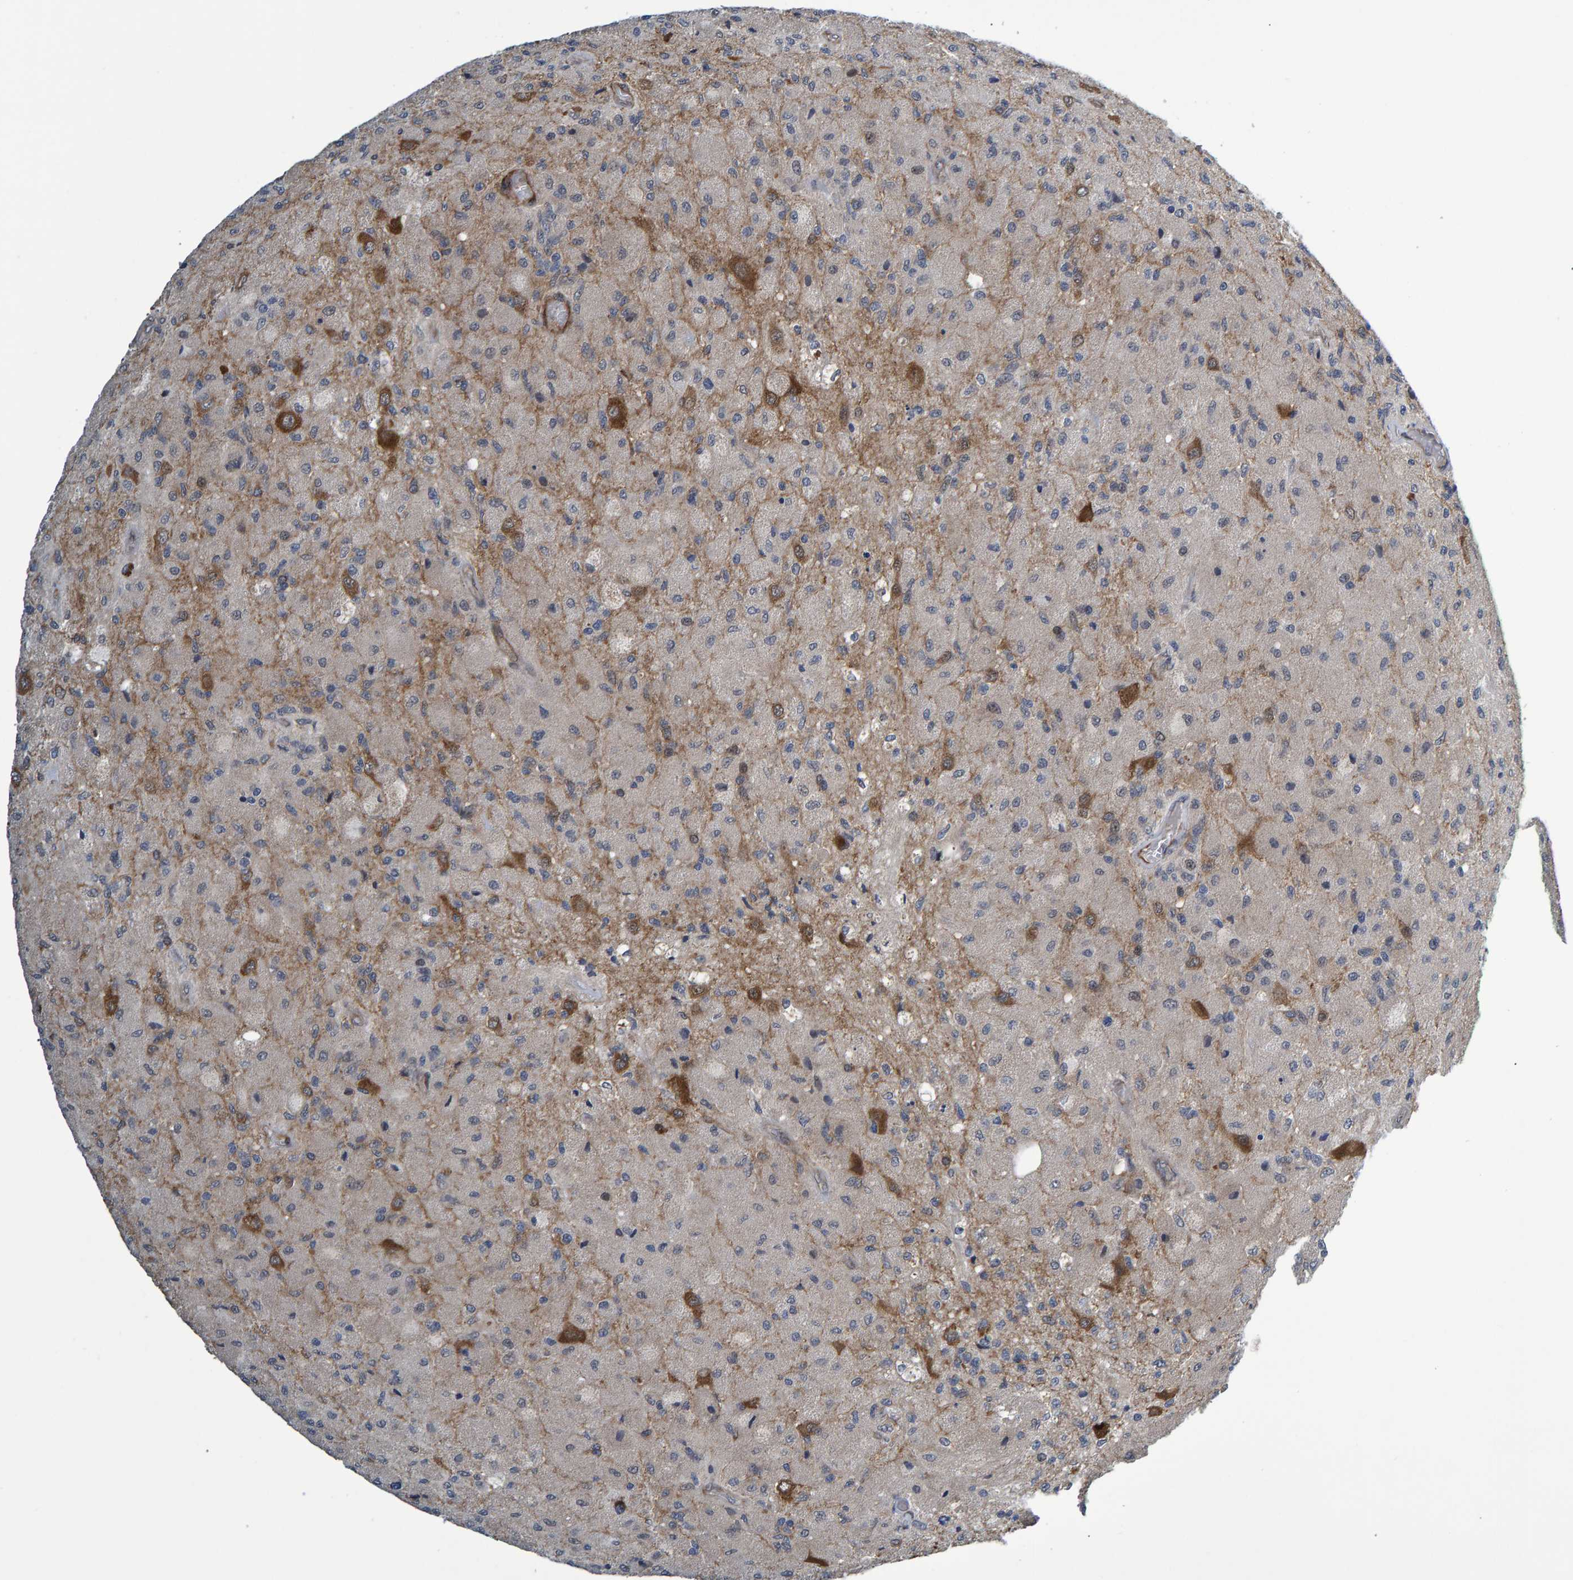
{"staining": {"intensity": "moderate", "quantity": "<25%", "location": "cytoplasmic/membranous"}, "tissue": "glioma", "cell_type": "Tumor cells", "image_type": "cancer", "snomed": [{"axis": "morphology", "description": "Normal tissue, NOS"}, {"axis": "morphology", "description": "Glioma, malignant, High grade"}, {"axis": "topography", "description": "Cerebral cortex"}], "caption": "A brown stain labels moderate cytoplasmic/membranous expression of a protein in glioma tumor cells.", "gene": "ATP6V1H", "patient": {"sex": "male", "age": 77}}